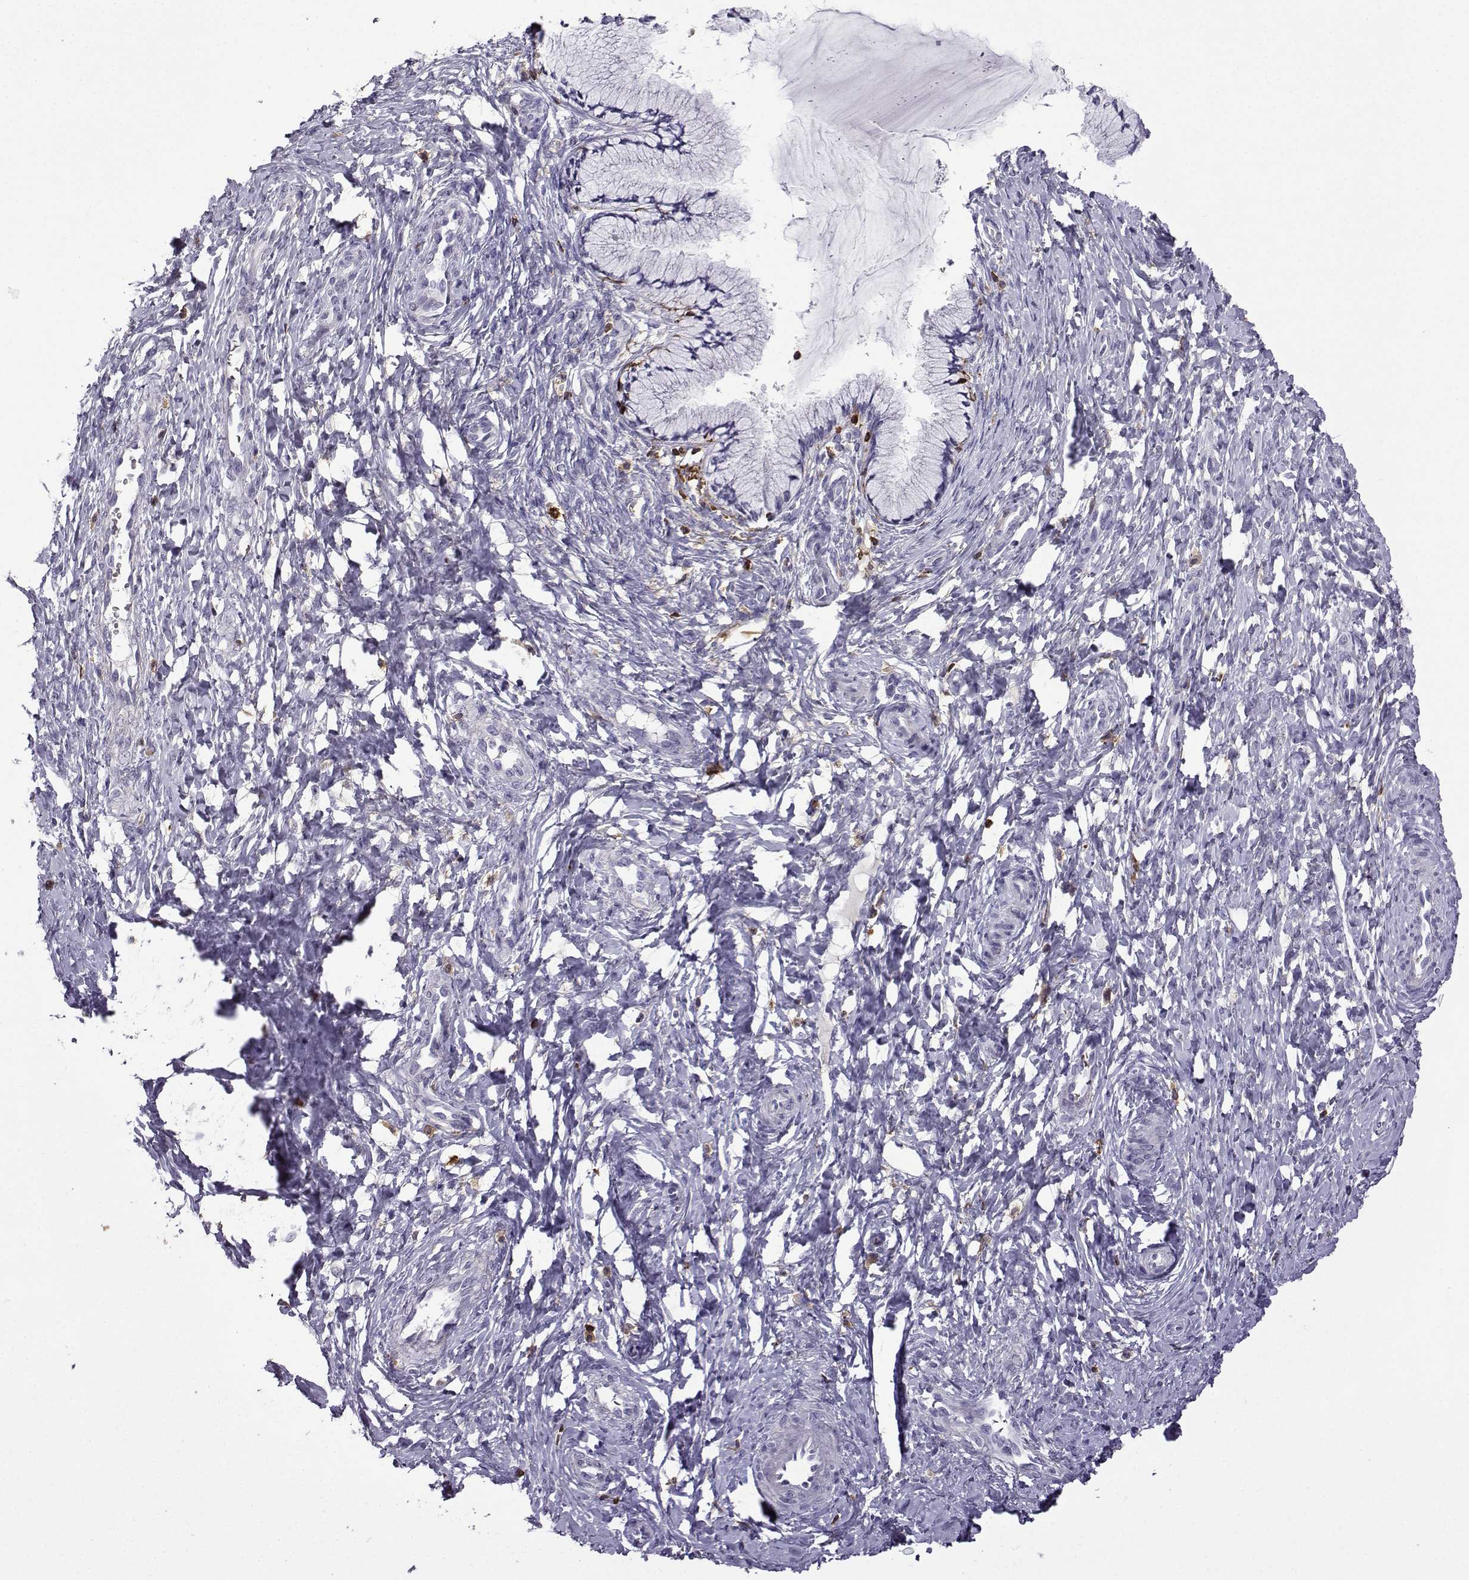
{"staining": {"intensity": "negative", "quantity": "none", "location": "none"}, "tissue": "cervix", "cell_type": "Glandular cells", "image_type": "normal", "snomed": [{"axis": "morphology", "description": "Normal tissue, NOS"}, {"axis": "topography", "description": "Cervix"}], "caption": "Cervix stained for a protein using immunohistochemistry demonstrates no staining glandular cells.", "gene": "DOCK10", "patient": {"sex": "female", "age": 37}}